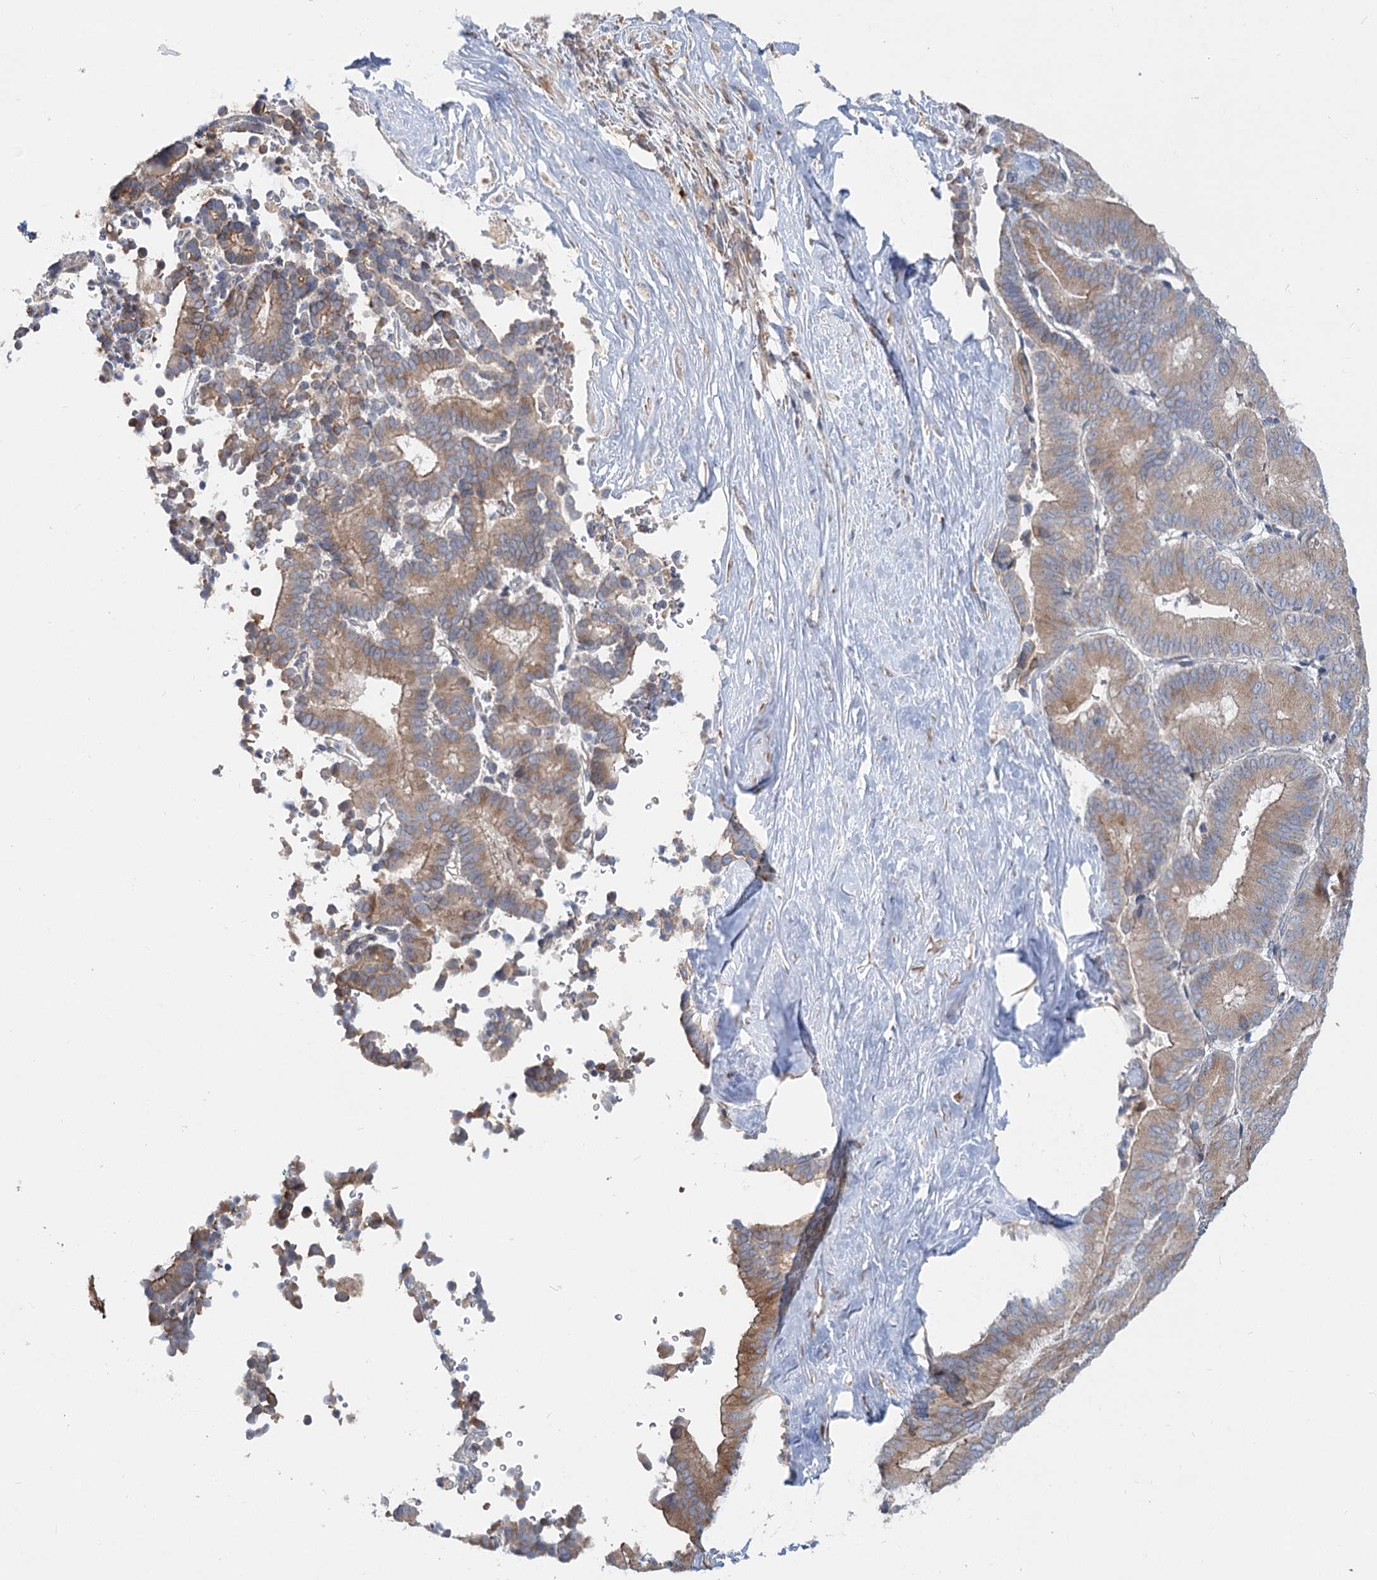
{"staining": {"intensity": "moderate", "quantity": "25%-75%", "location": "cytoplasmic/membranous"}, "tissue": "liver cancer", "cell_type": "Tumor cells", "image_type": "cancer", "snomed": [{"axis": "morphology", "description": "Cholangiocarcinoma"}, {"axis": "topography", "description": "Liver"}], "caption": "Protein analysis of liver cancer tissue shows moderate cytoplasmic/membranous staining in approximately 25%-75% of tumor cells.", "gene": "CIB4", "patient": {"sex": "female", "age": 75}}